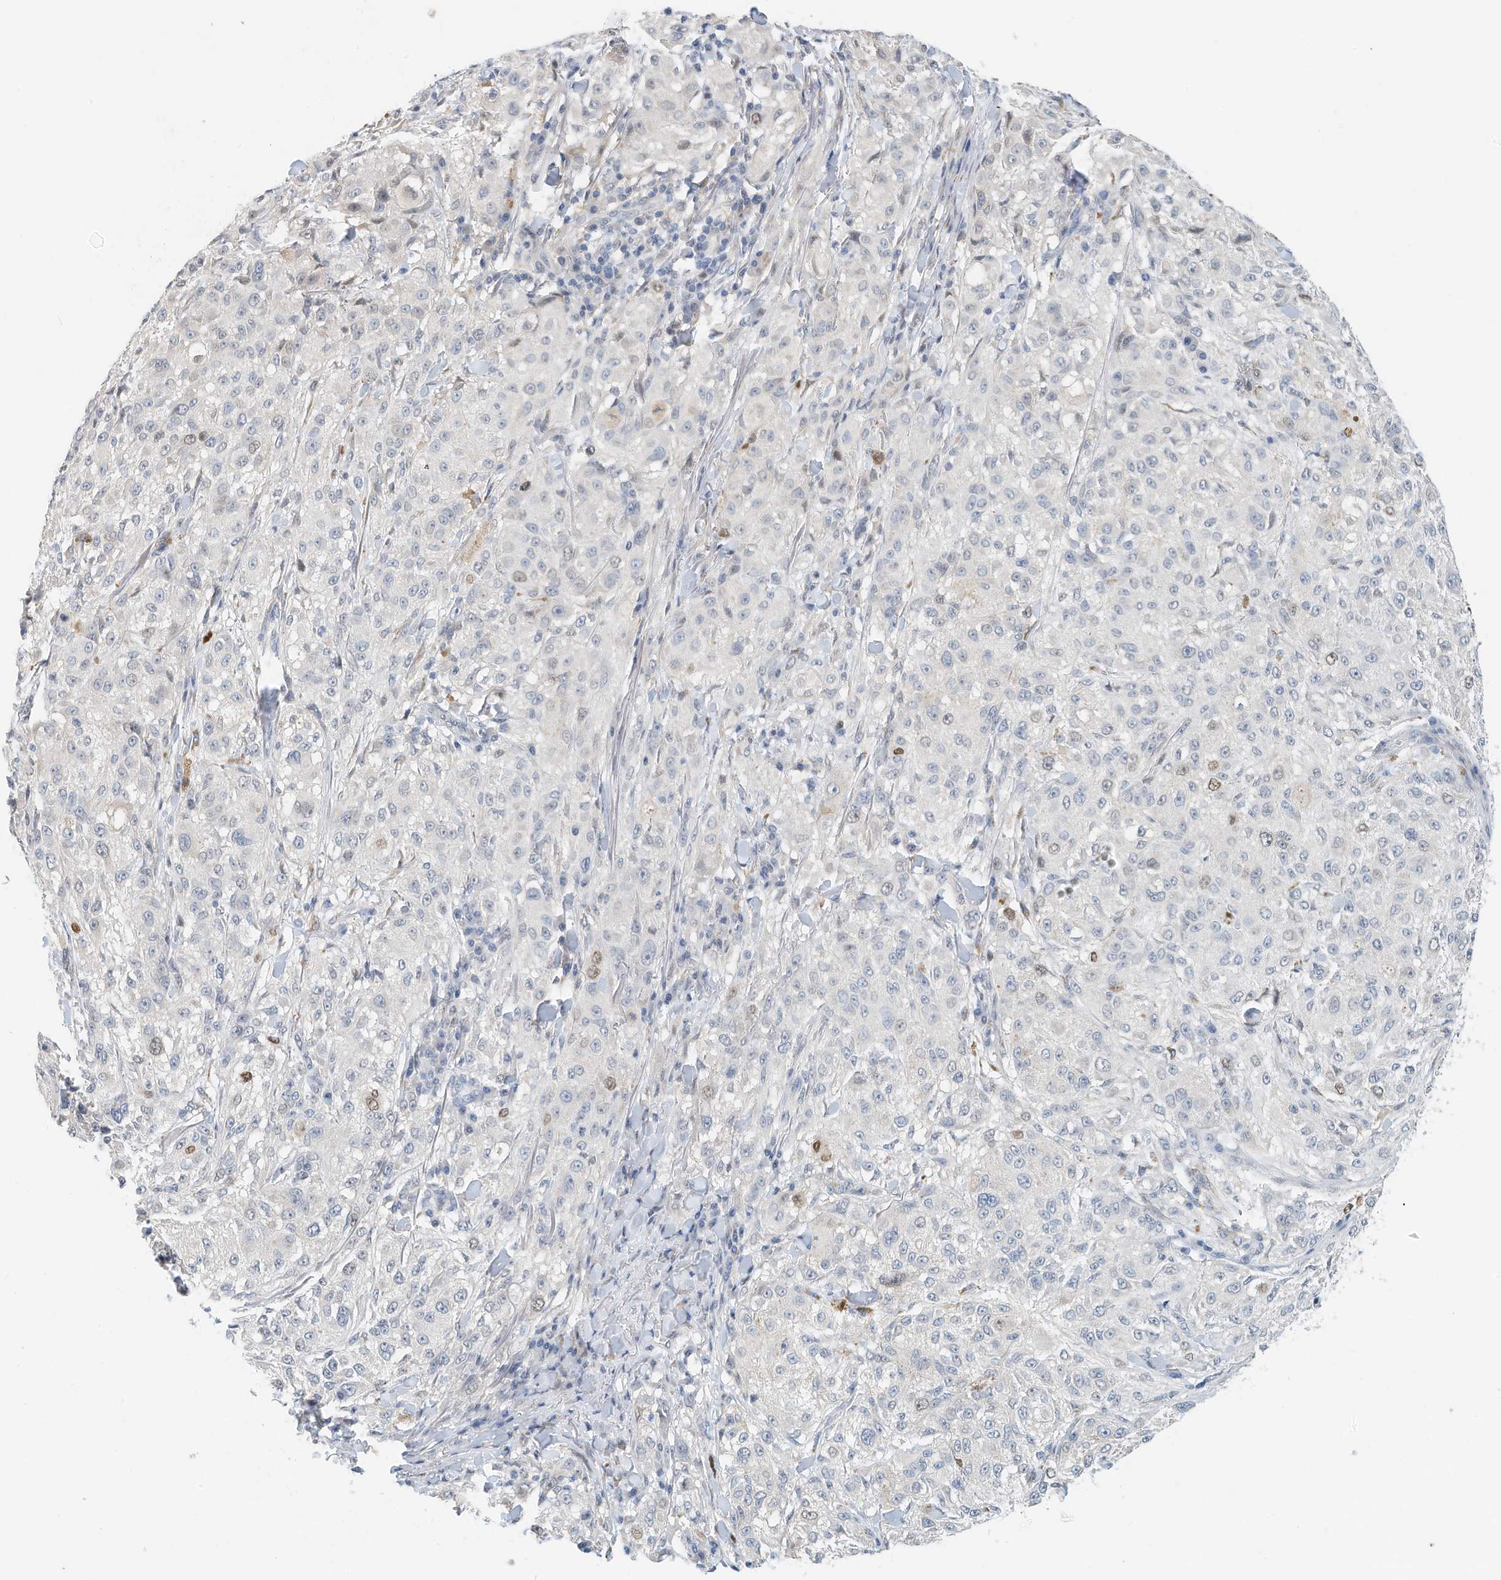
{"staining": {"intensity": "weak", "quantity": "<25%", "location": "nuclear"}, "tissue": "melanoma", "cell_type": "Tumor cells", "image_type": "cancer", "snomed": [{"axis": "morphology", "description": "Necrosis, NOS"}, {"axis": "morphology", "description": "Malignant melanoma, NOS"}, {"axis": "topography", "description": "Skin"}], "caption": "The histopathology image exhibits no significant expression in tumor cells of melanoma.", "gene": "ARHGAP28", "patient": {"sex": "female", "age": 87}}